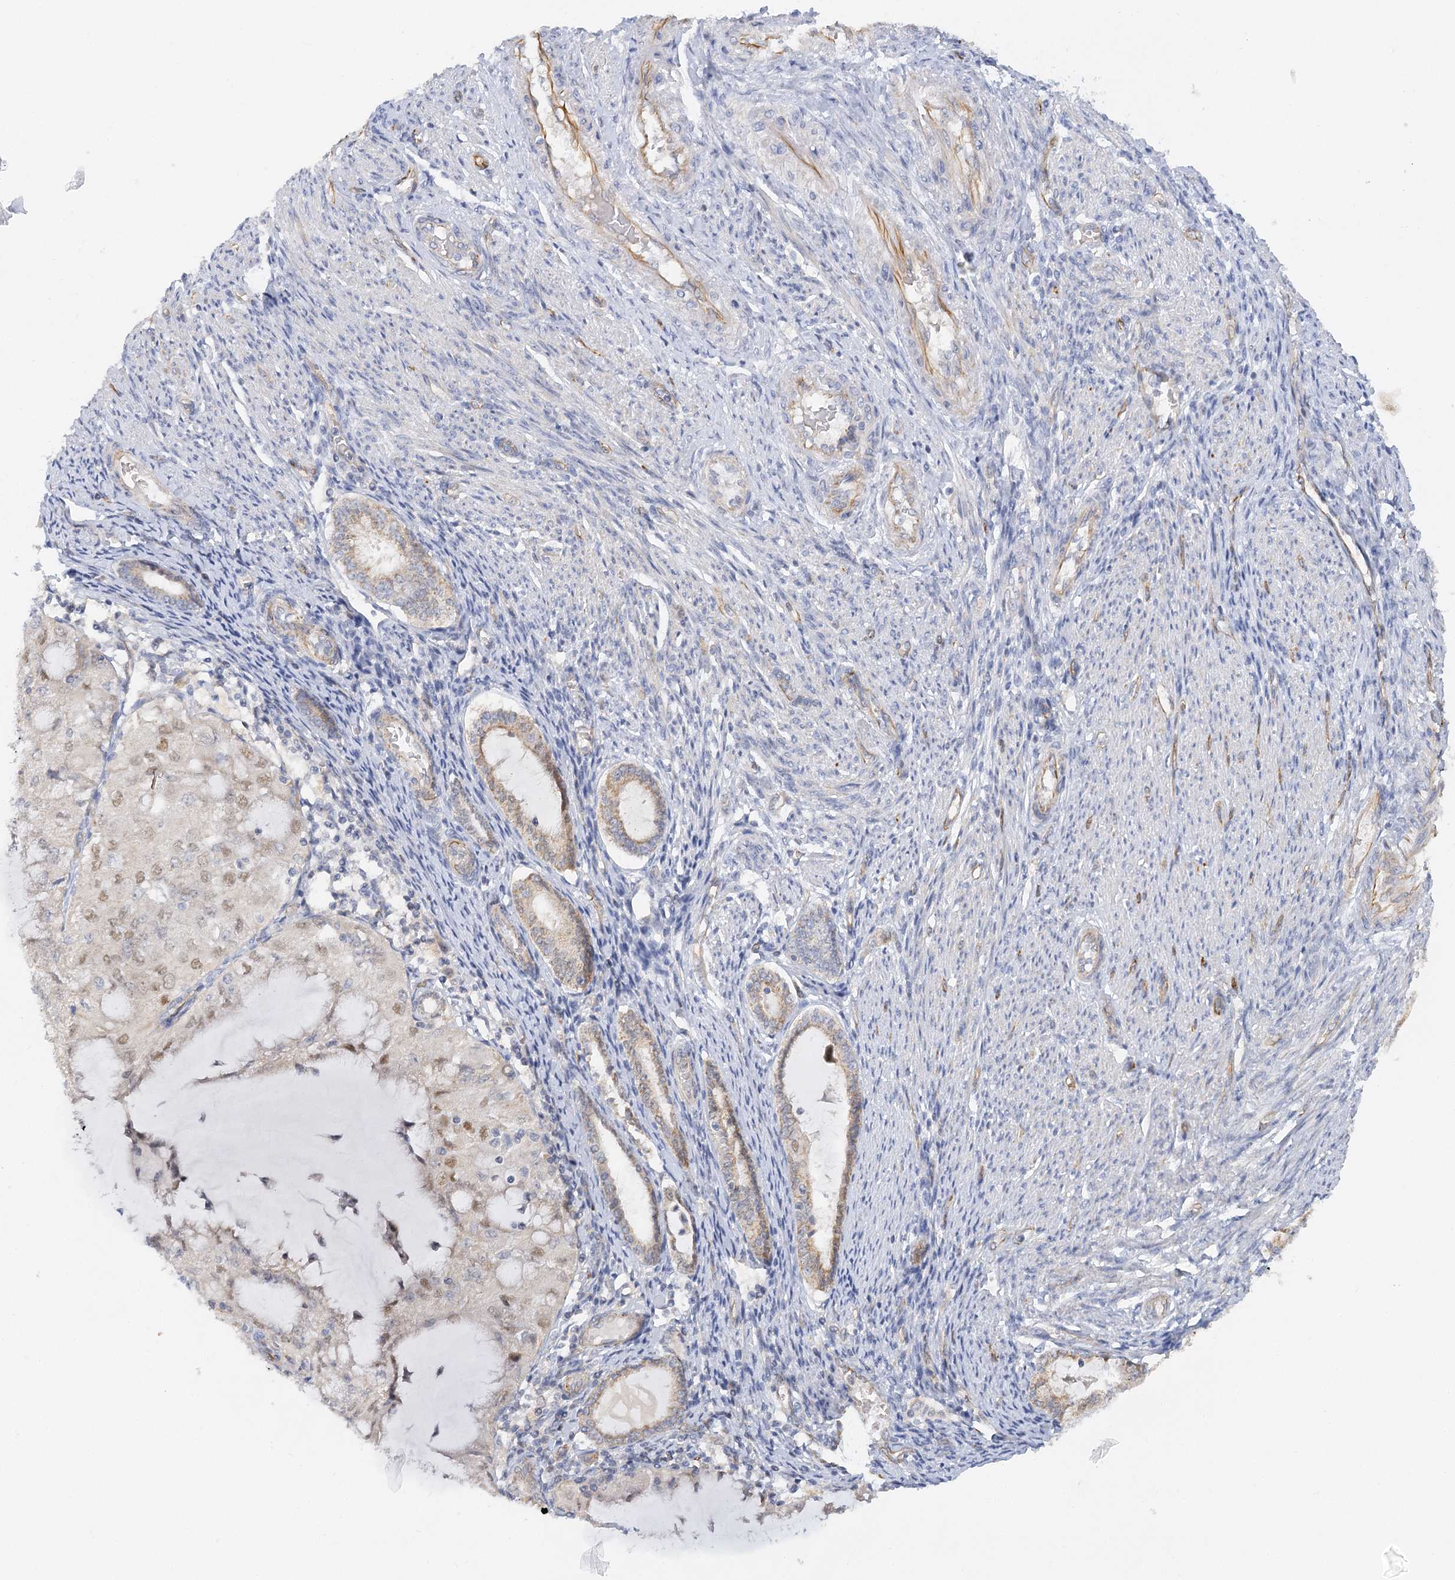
{"staining": {"intensity": "weak", "quantity": "25%-75%", "location": "cytoplasmic/membranous,nuclear"}, "tissue": "endometrial cancer", "cell_type": "Tumor cells", "image_type": "cancer", "snomed": [{"axis": "morphology", "description": "Adenocarcinoma, NOS"}, {"axis": "topography", "description": "Endometrium"}], "caption": "Endometrial cancer (adenocarcinoma) was stained to show a protein in brown. There is low levels of weak cytoplasmic/membranous and nuclear expression in about 25%-75% of tumor cells. (brown staining indicates protein expression, while blue staining denotes nuclei).", "gene": "NELL2", "patient": {"sex": "female", "age": 81}}